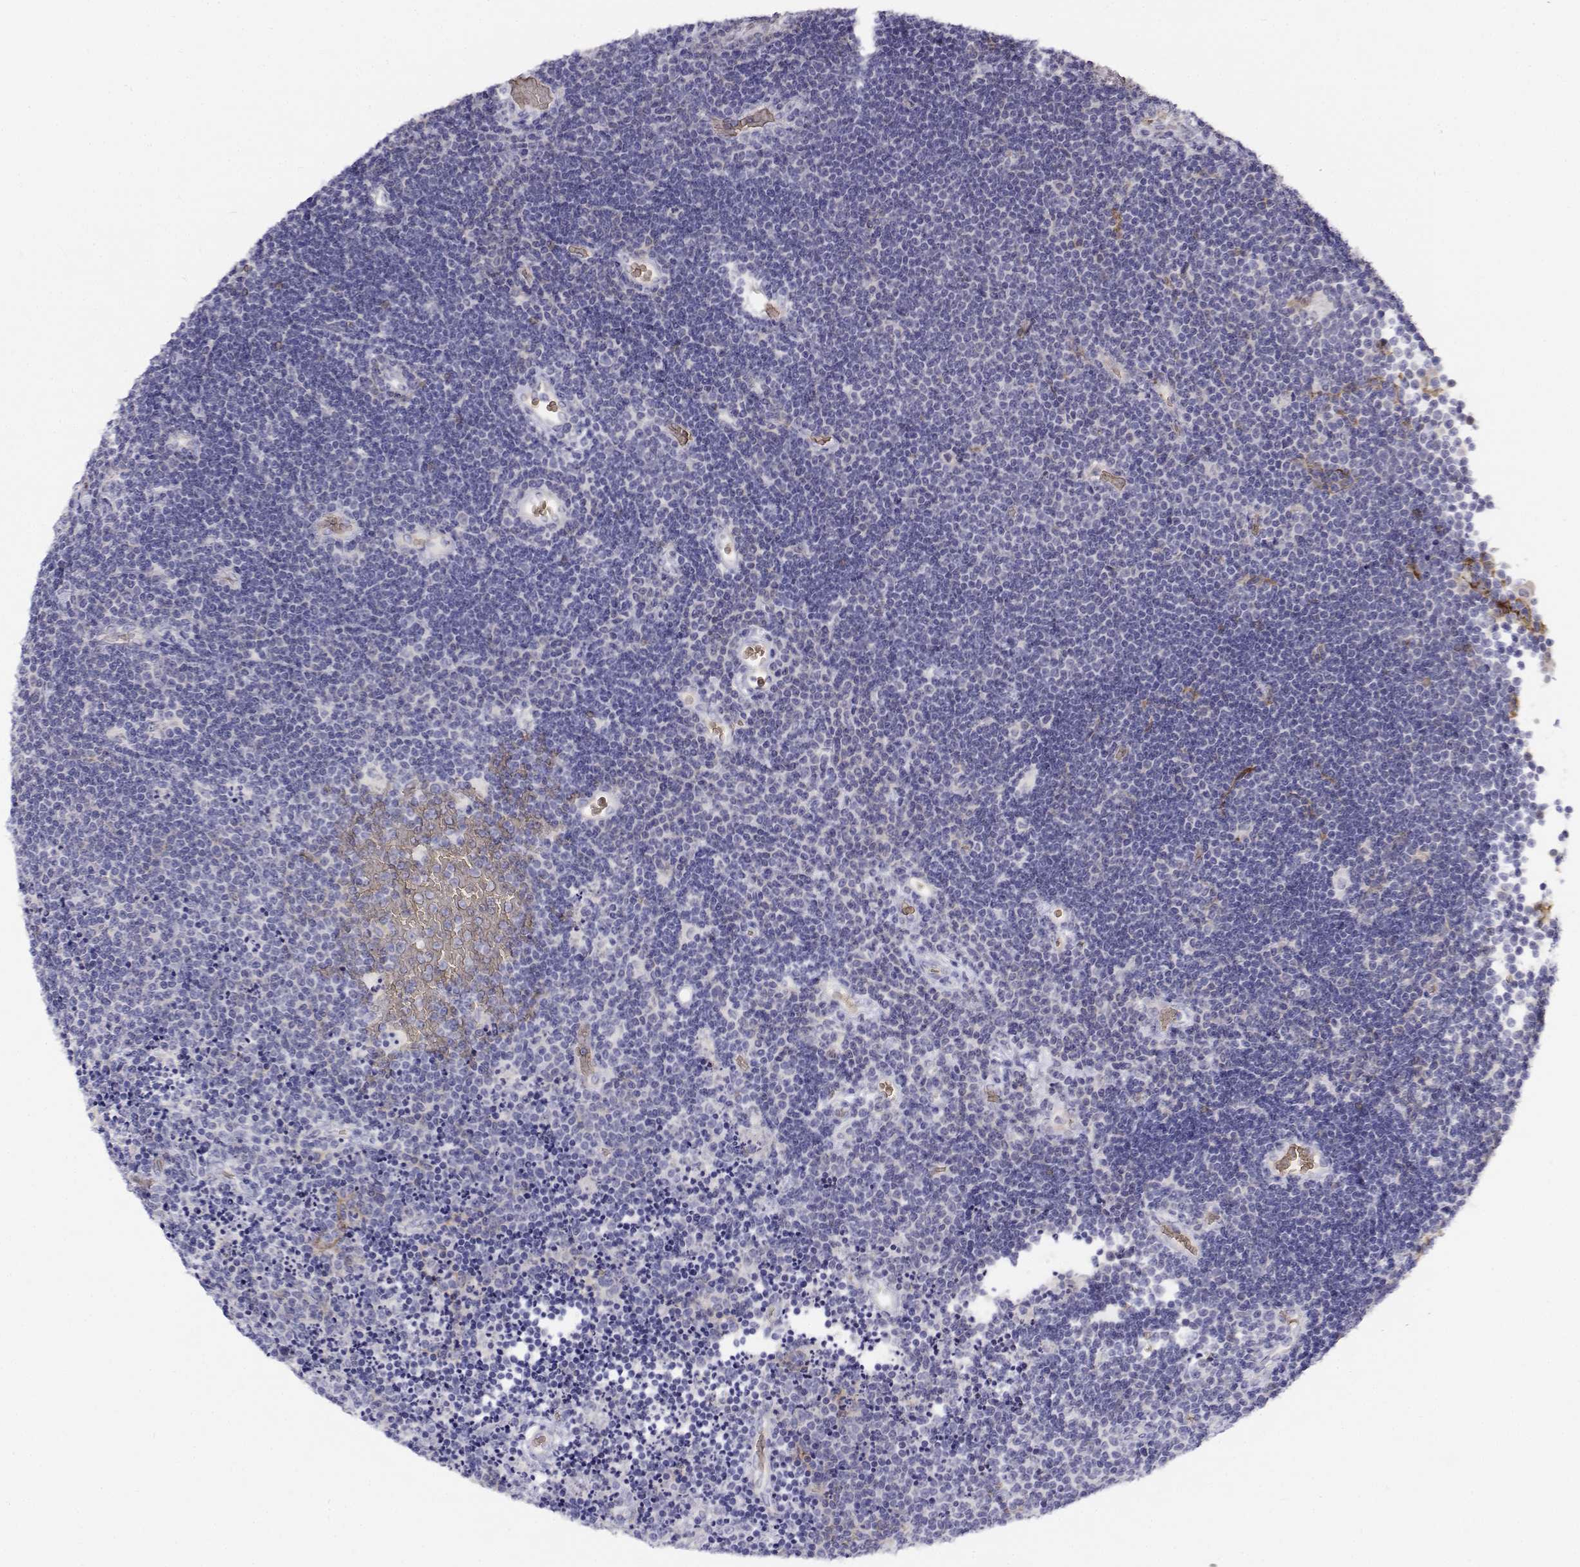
{"staining": {"intensity": "negative", "quantity": "none", "location": "none"}, "tissue": "lymphoma", "cell_type": "Tumor cells", "image_type": "cancer", "snomed": [{"axis": "morphology", "description": "Malignant lymphoma, non-Hodgkin's type, Low grade"}, {"axis": "topography", "description": "Brain"}], "caption": "This is an IHC photomicrograph of human low-grade malignant lymphoma, non-Hodgkin's type. There is no positivity in tumor cells.", "gene": "CADM1", "patient": {"sex": "female", "age": 66}}